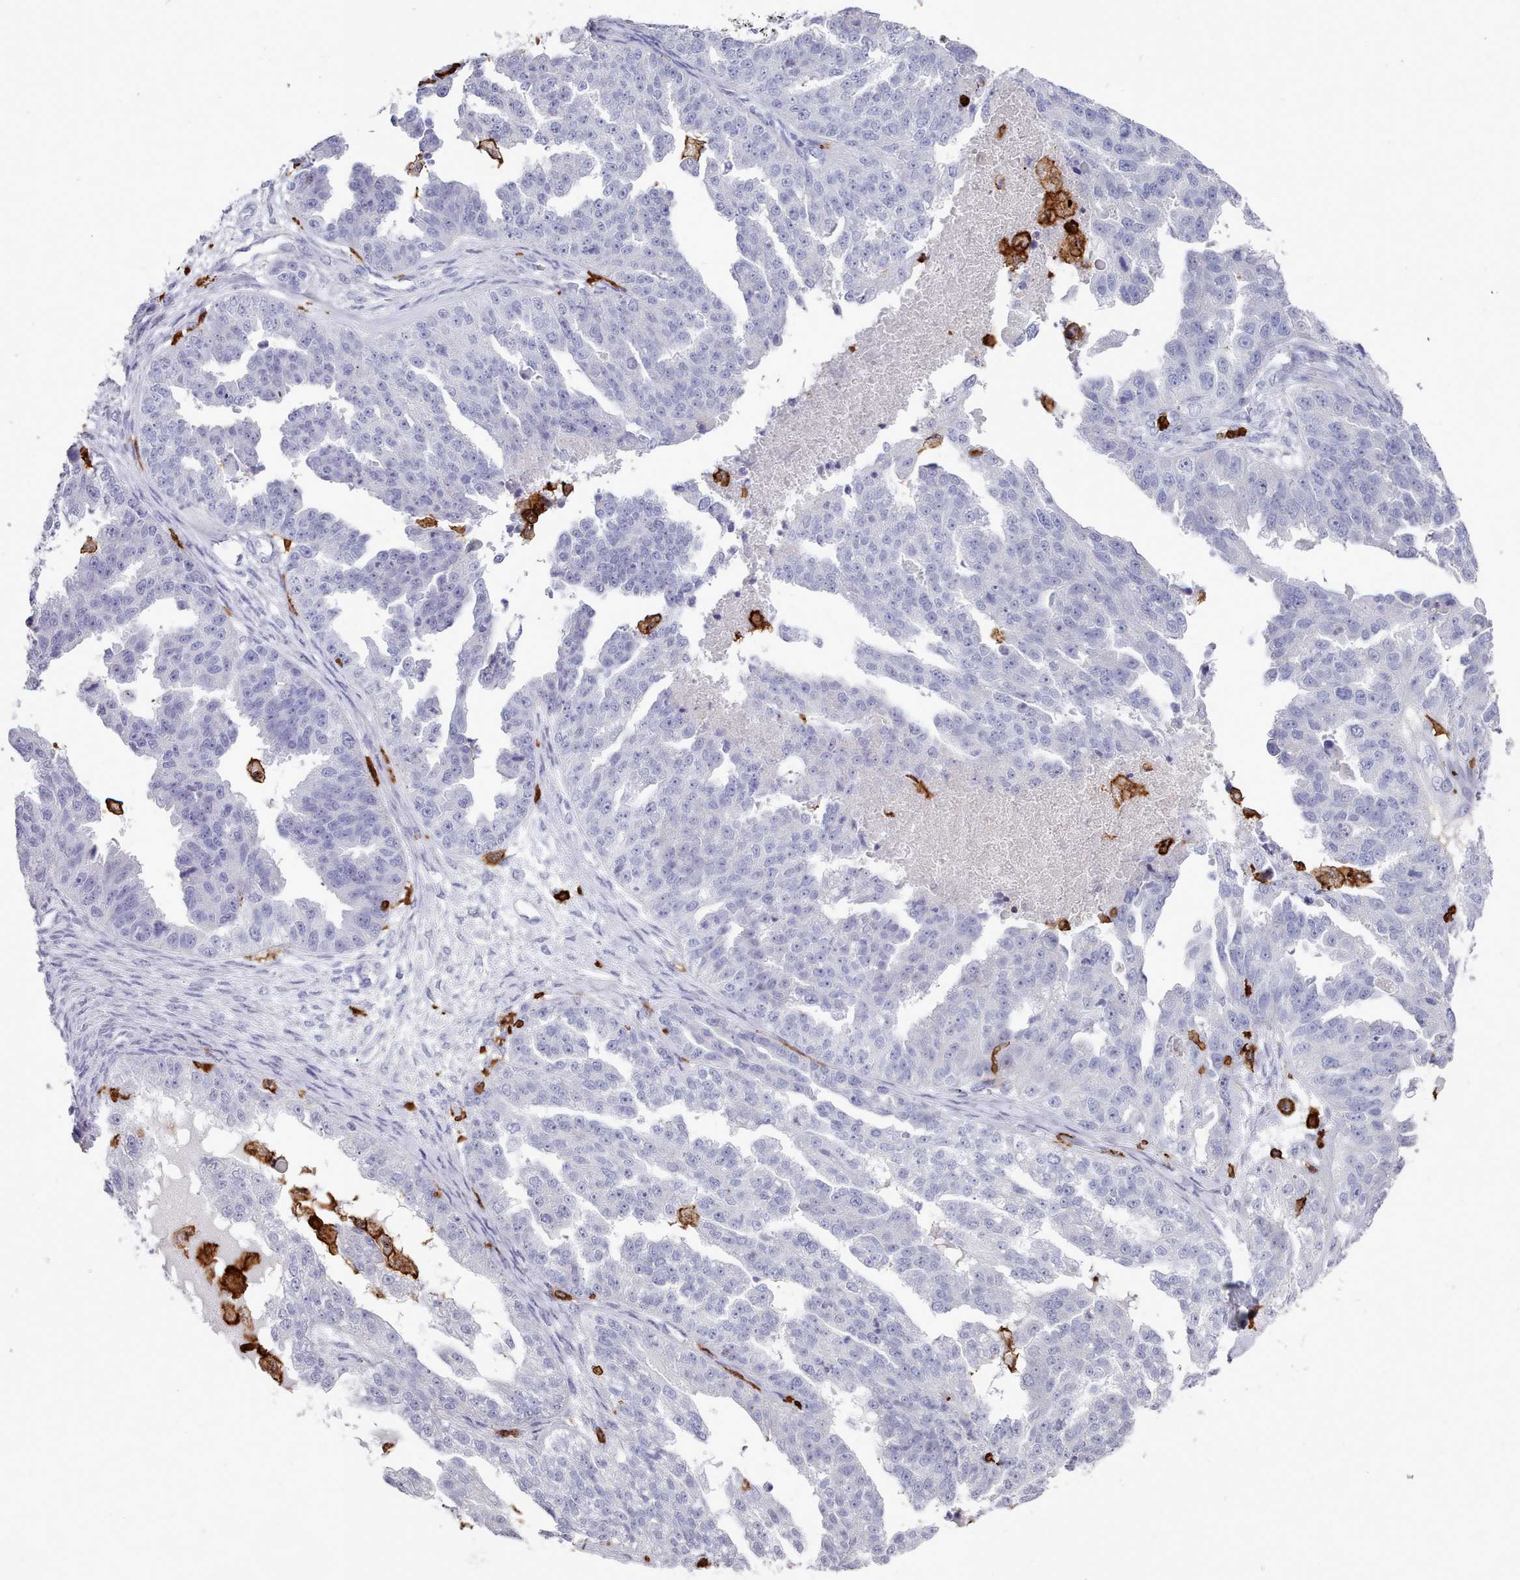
{"staining": {"intensity": "negative", "quantity": "none", "location": "none"}, "tissue": "ovarian cancer", "cell_type": "Tumor cells", "image_type": "cancer", "snomed": [{"axis": "morphology", "description": "Cystadenocarcinoma, serous, NOS"}, {"axis": "topography", "description": "Ovary"}], "caption": "Immunohistochemistry micrograph of neoplastic tissue: human ovarian serous cystadenocarcinoma stained with DAB (3,3'-diaminobenzidine) reveals no significant protein expression in tumor cells.", "gene": "AIF1", "patient": {"sex": "female", "age": 58}}